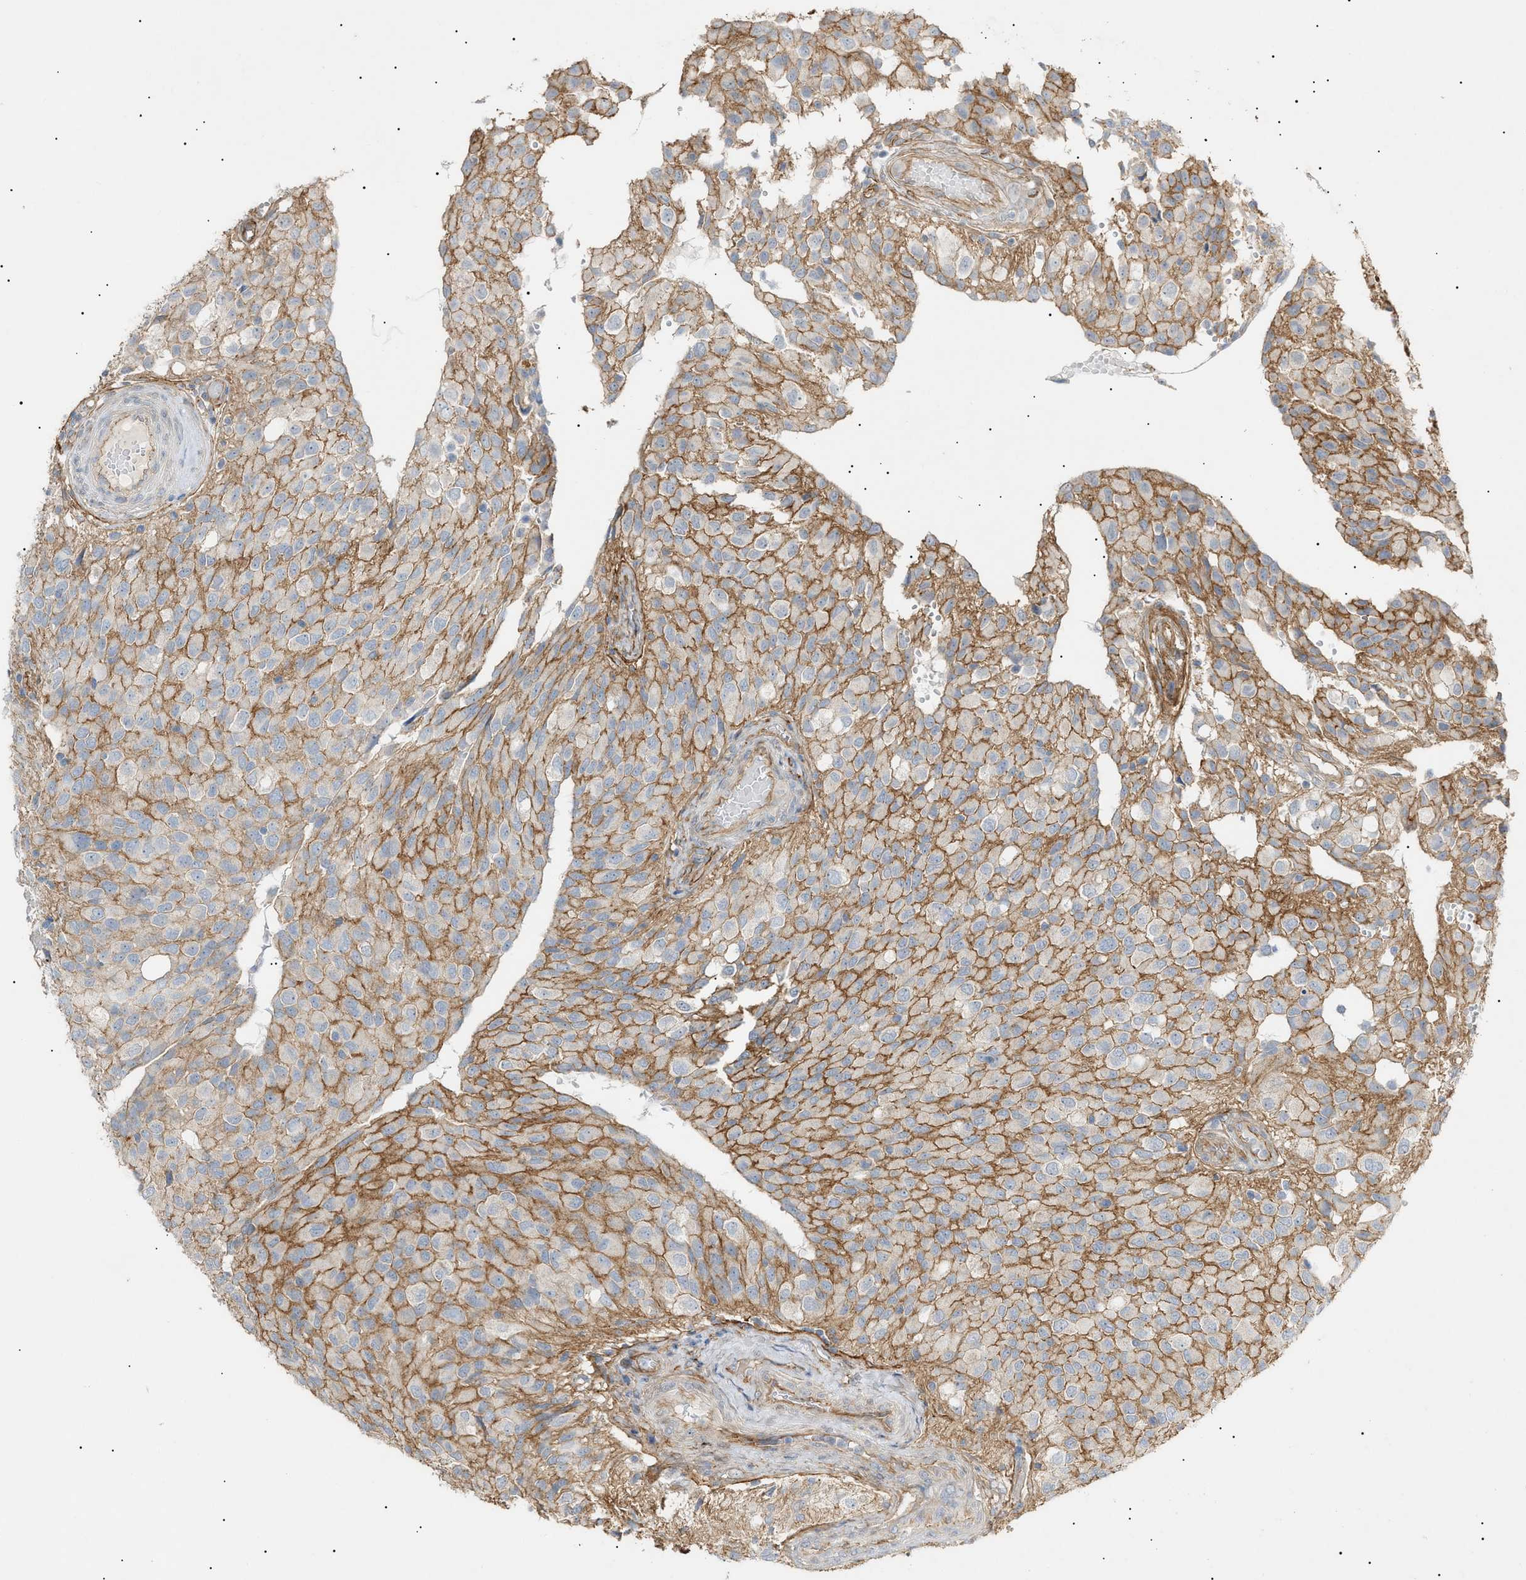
{"staining": {"intensity": "negative", "quantity": "none", "location": "none"}, "tissue": "glioma", "cell_type": "Tumor cells", "image_type": "cancer", "snomed": [{"axis": "morphology", "description": "Glioma, malignant, High grade"}, {"axis": "topography", "description": "Brain"}], "caption": "A high-resolution micrograph shows immunohistochemistry (IHC) staining of malignant glioma (high-grade), which reveals no significant positivity in tumor cells.", "gene": "ZFHX2", "patient": {"sex": "male", "age": 32}}